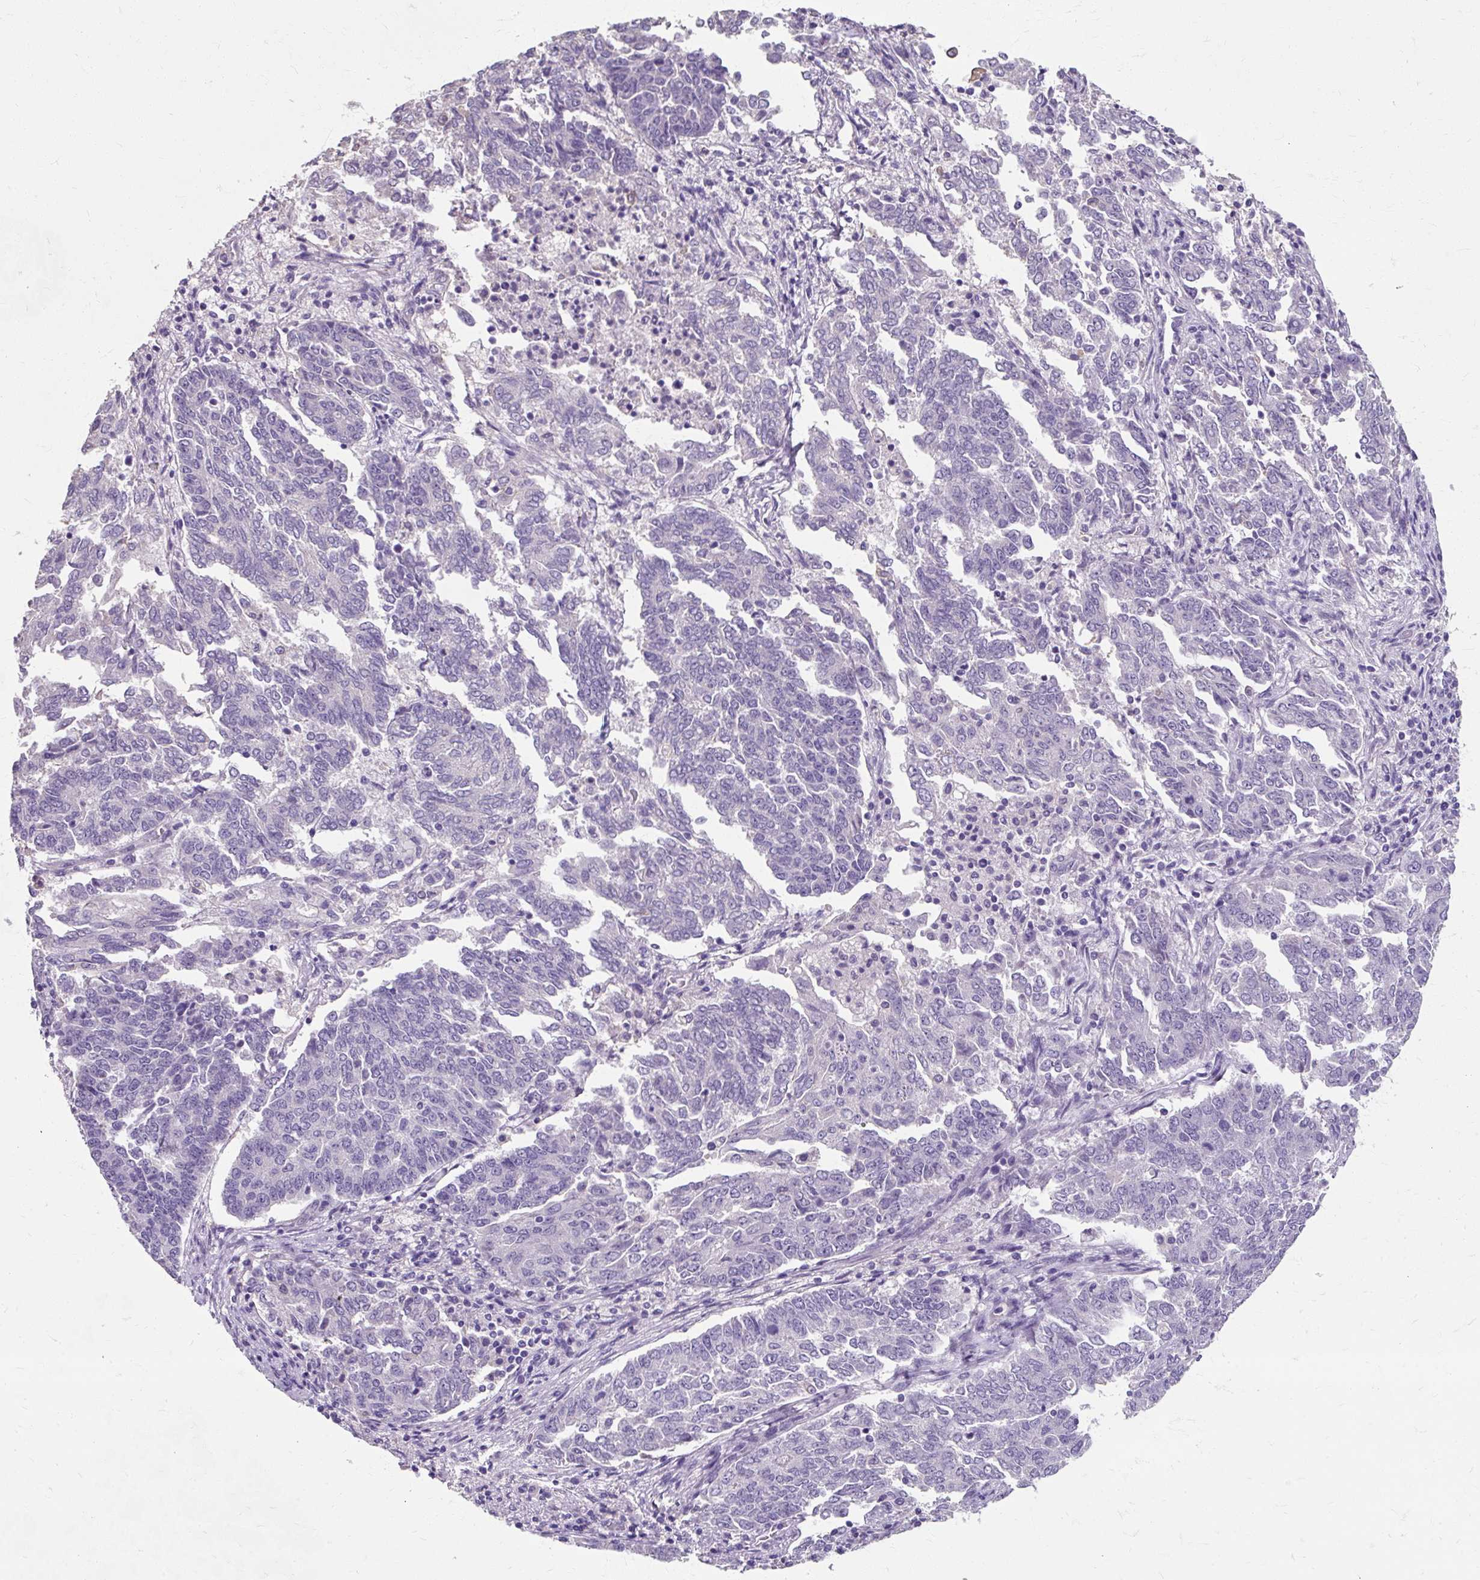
{"staining": {"intensity": "negative", "quantity": "none", "location": "none"}, "tissue": "endometrial cancer", "cell_type": "Tumor cells", "image_type": "cancer", "snomed": [{"axis": "morphology", "description": "Adenocarcinoma, NOS"}, {"axis": "topography", "description": "Endometrium"}], "caption": "Immunohistochemistry (IHC) micrograph of neoplastic tissue: human adenocarcinoma (endometrial) stained with DAB exhibits no significant protein expression in tumor cells.", "gene": "KLHL24", "patient": {"sex": "female", "age": 80}}